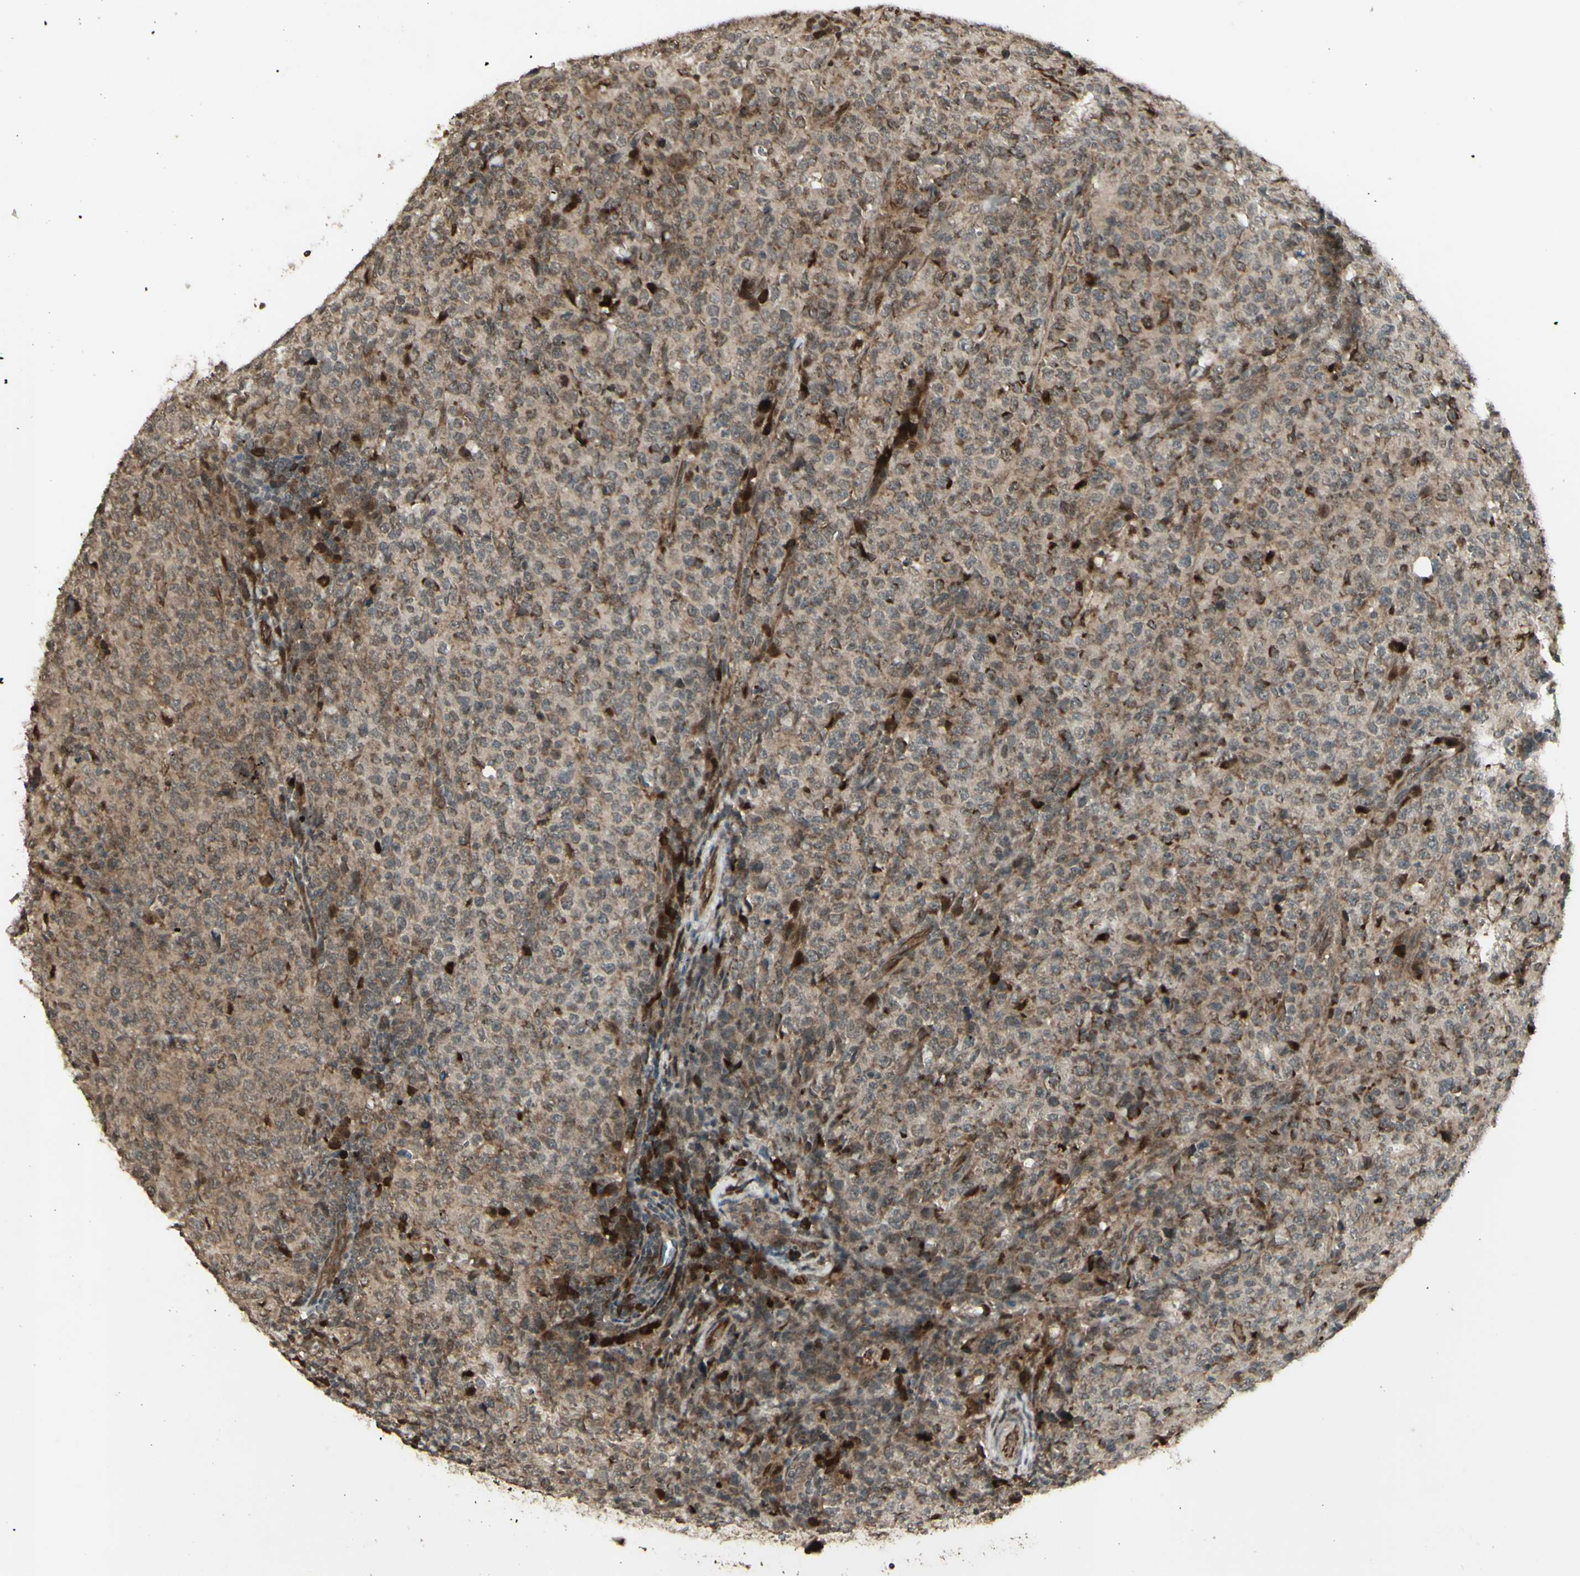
{"staining": {"intensity": "moderate", "quantity": ">75%", "location": "cytoplasmic/membranous"}, "tissue": "lymphoma", "cell_type": "Tumor cells", "image_type": "cancer", "snomed": [{"axis": "morphology", "description": "Malignant lymphoma, non-Hodgkin's type, High grade"}, {"axis": "topography", "description": "Tonsil"}], "caption": "Immunohistochemical staining of high-grade malignant lymphoma, non-Hodgkin's type displays medium levels of moderate cytoplasmic/membranous protein positivity in about >75% of tumor cells.", "gene": "BLNK", "patient": {"sex": "female", "age": 36}}